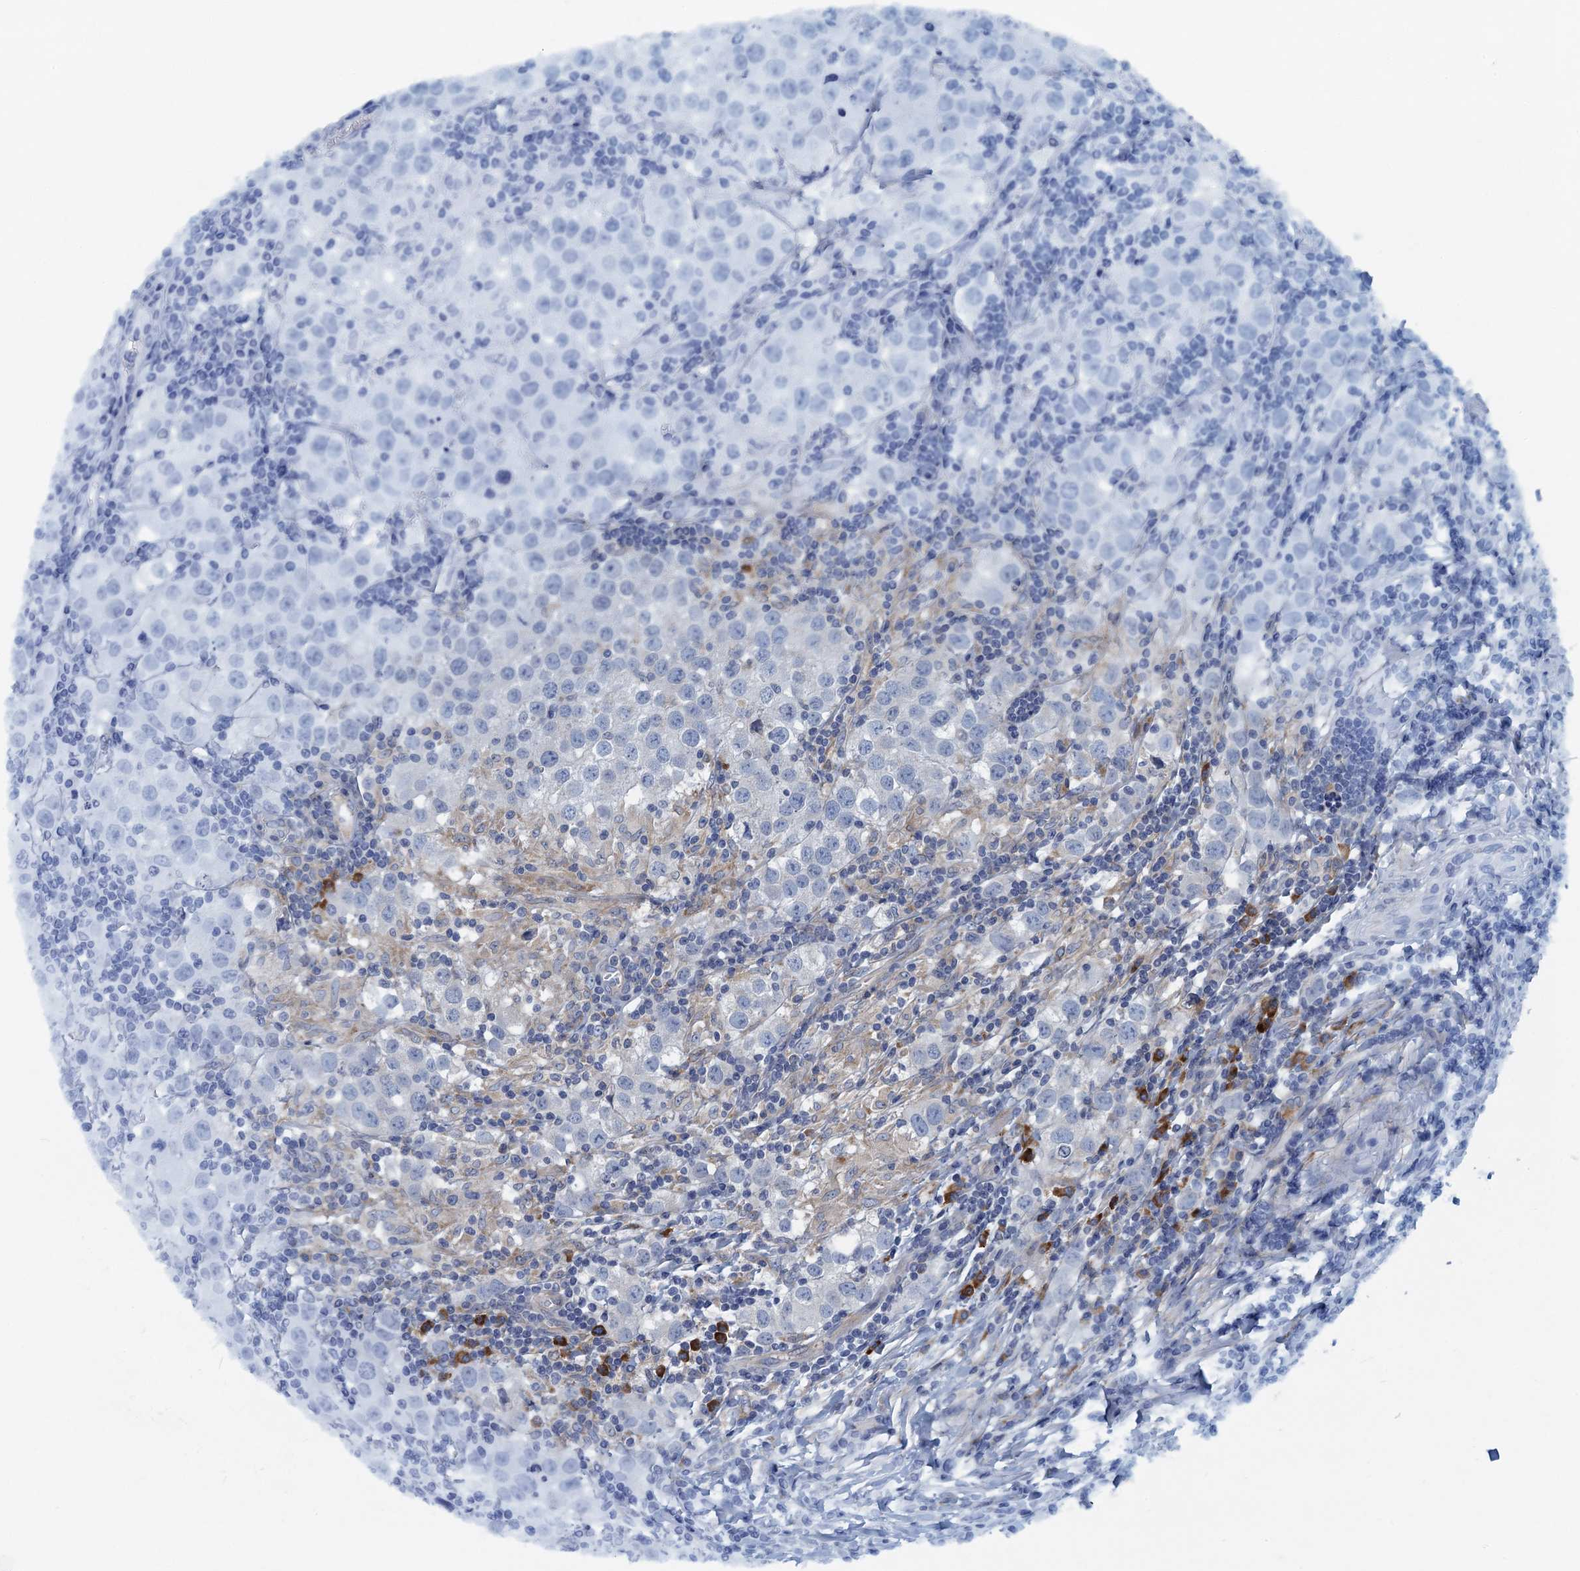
{"staining": {"intensity": "negative", "quantity": "none", "location": "none"}, "tissue": "testis cancer", "cell_type": "Tumor cells", "image_type": "cancer", "snomed": [{"axis": "morphology", "description": "Seminoma, NOS"}, {"axis": "morphology", "description": "Carcinoma, Embryonal, NOS"}, {"axis": "topography", "description": "Testis"}], "caption": "Human seminoma (testis) stained for a protein using immunohistochemistry (IHC) demonstrates no positivity in tumor cells.", "gene": "MYDGF", "patient": {"sex": "male", "age": 43}}